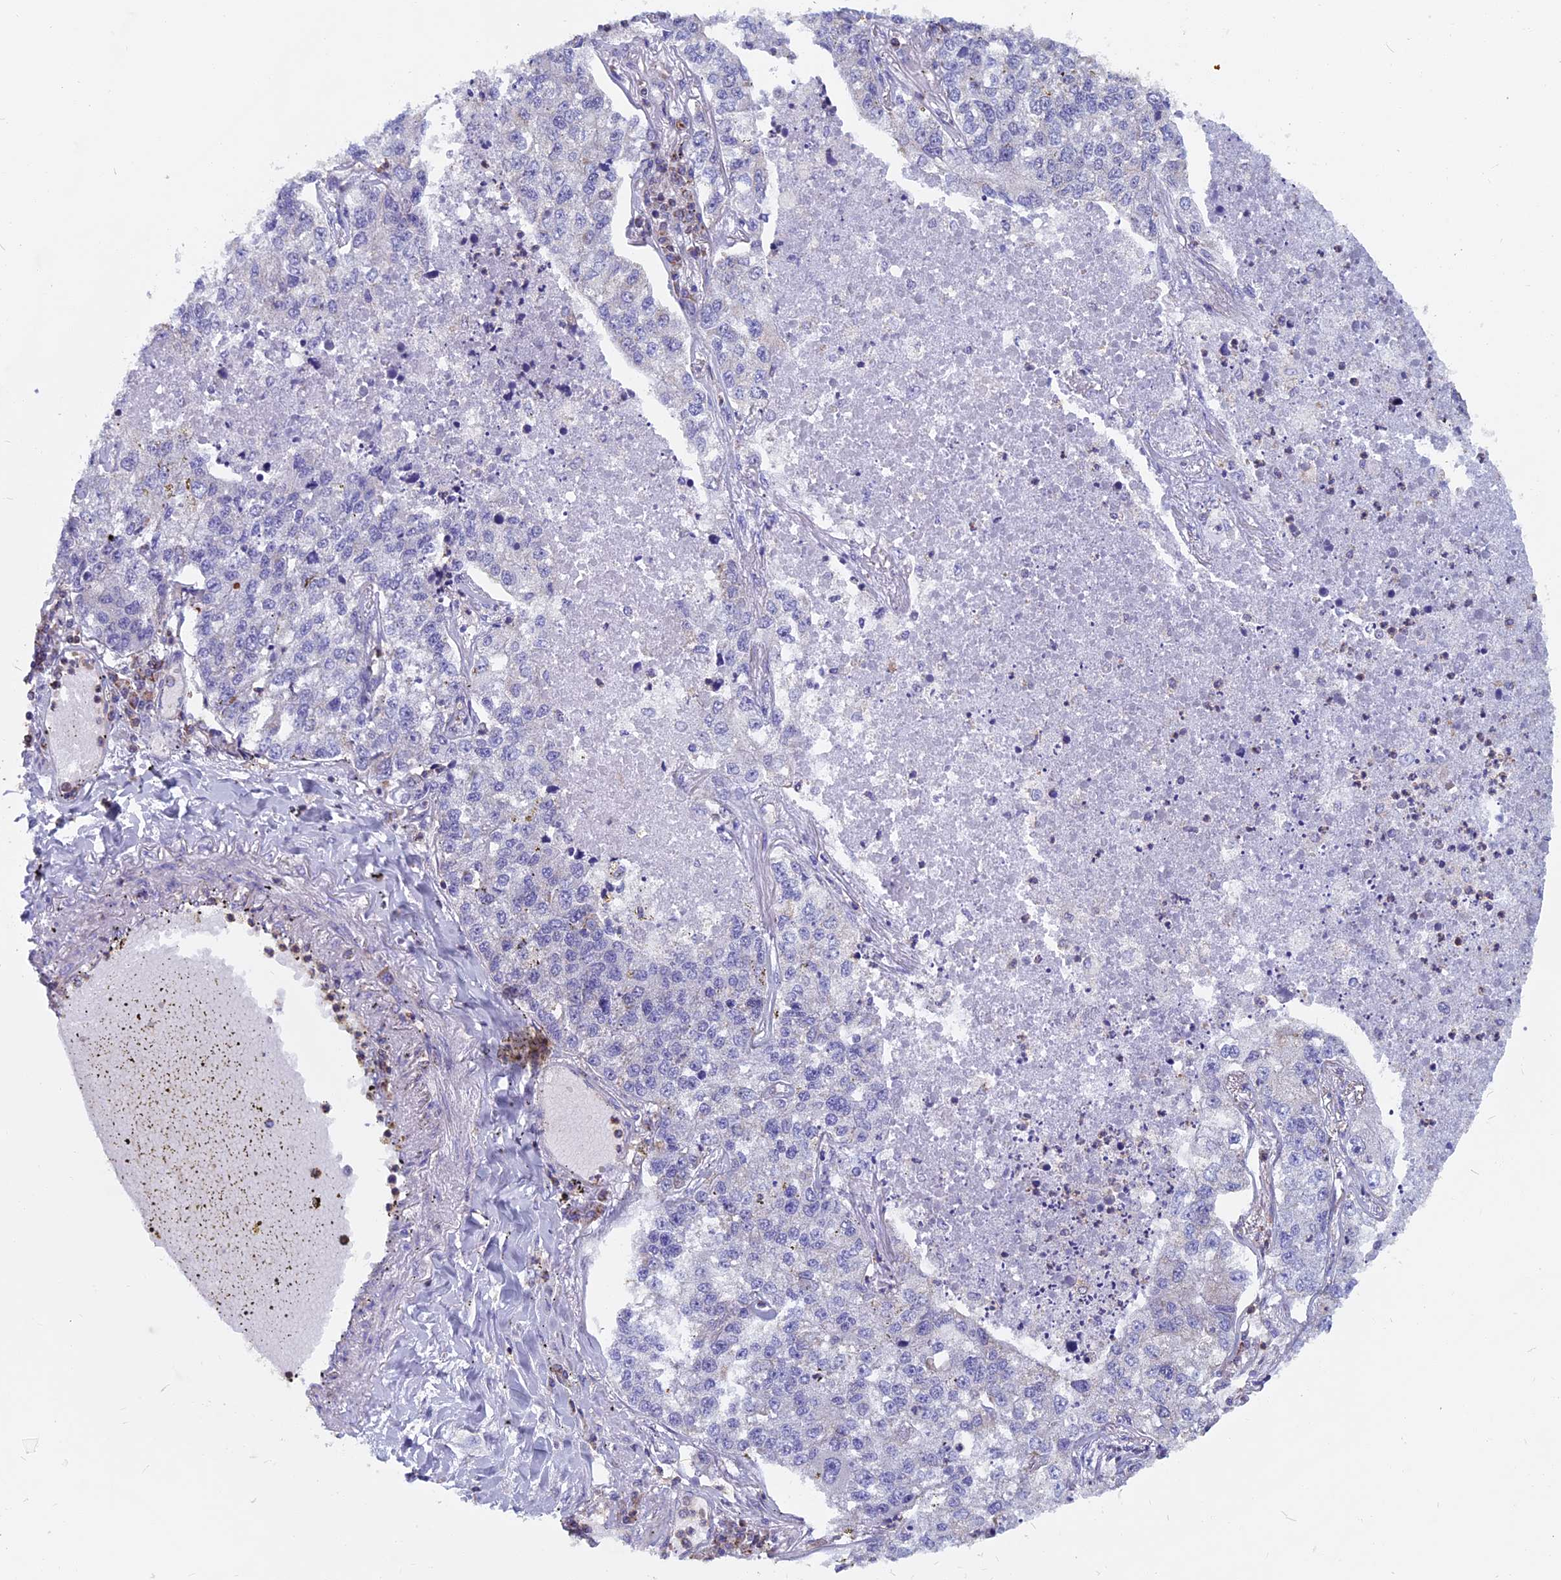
{"staining": {"intensity": "negative", "quantity": "none", "location": "none"}, "tissue": "lung cancer", "cell_type": "Tumor cells", "image_type": "cancer", "snomed": [{"axis": "morphology", "description": "Adenocarcinoma, NOS"}, {"axis": "topography", "description": "Lung"}], "caption": "Immunohistochemistry histopathology image of human adenocarcinoma (lung) stained for a protein (brown), which demonstrates no positivity in tumor cells.", "gene": "HSD17B8", "patient": {"sex": "male", "age": 49}}